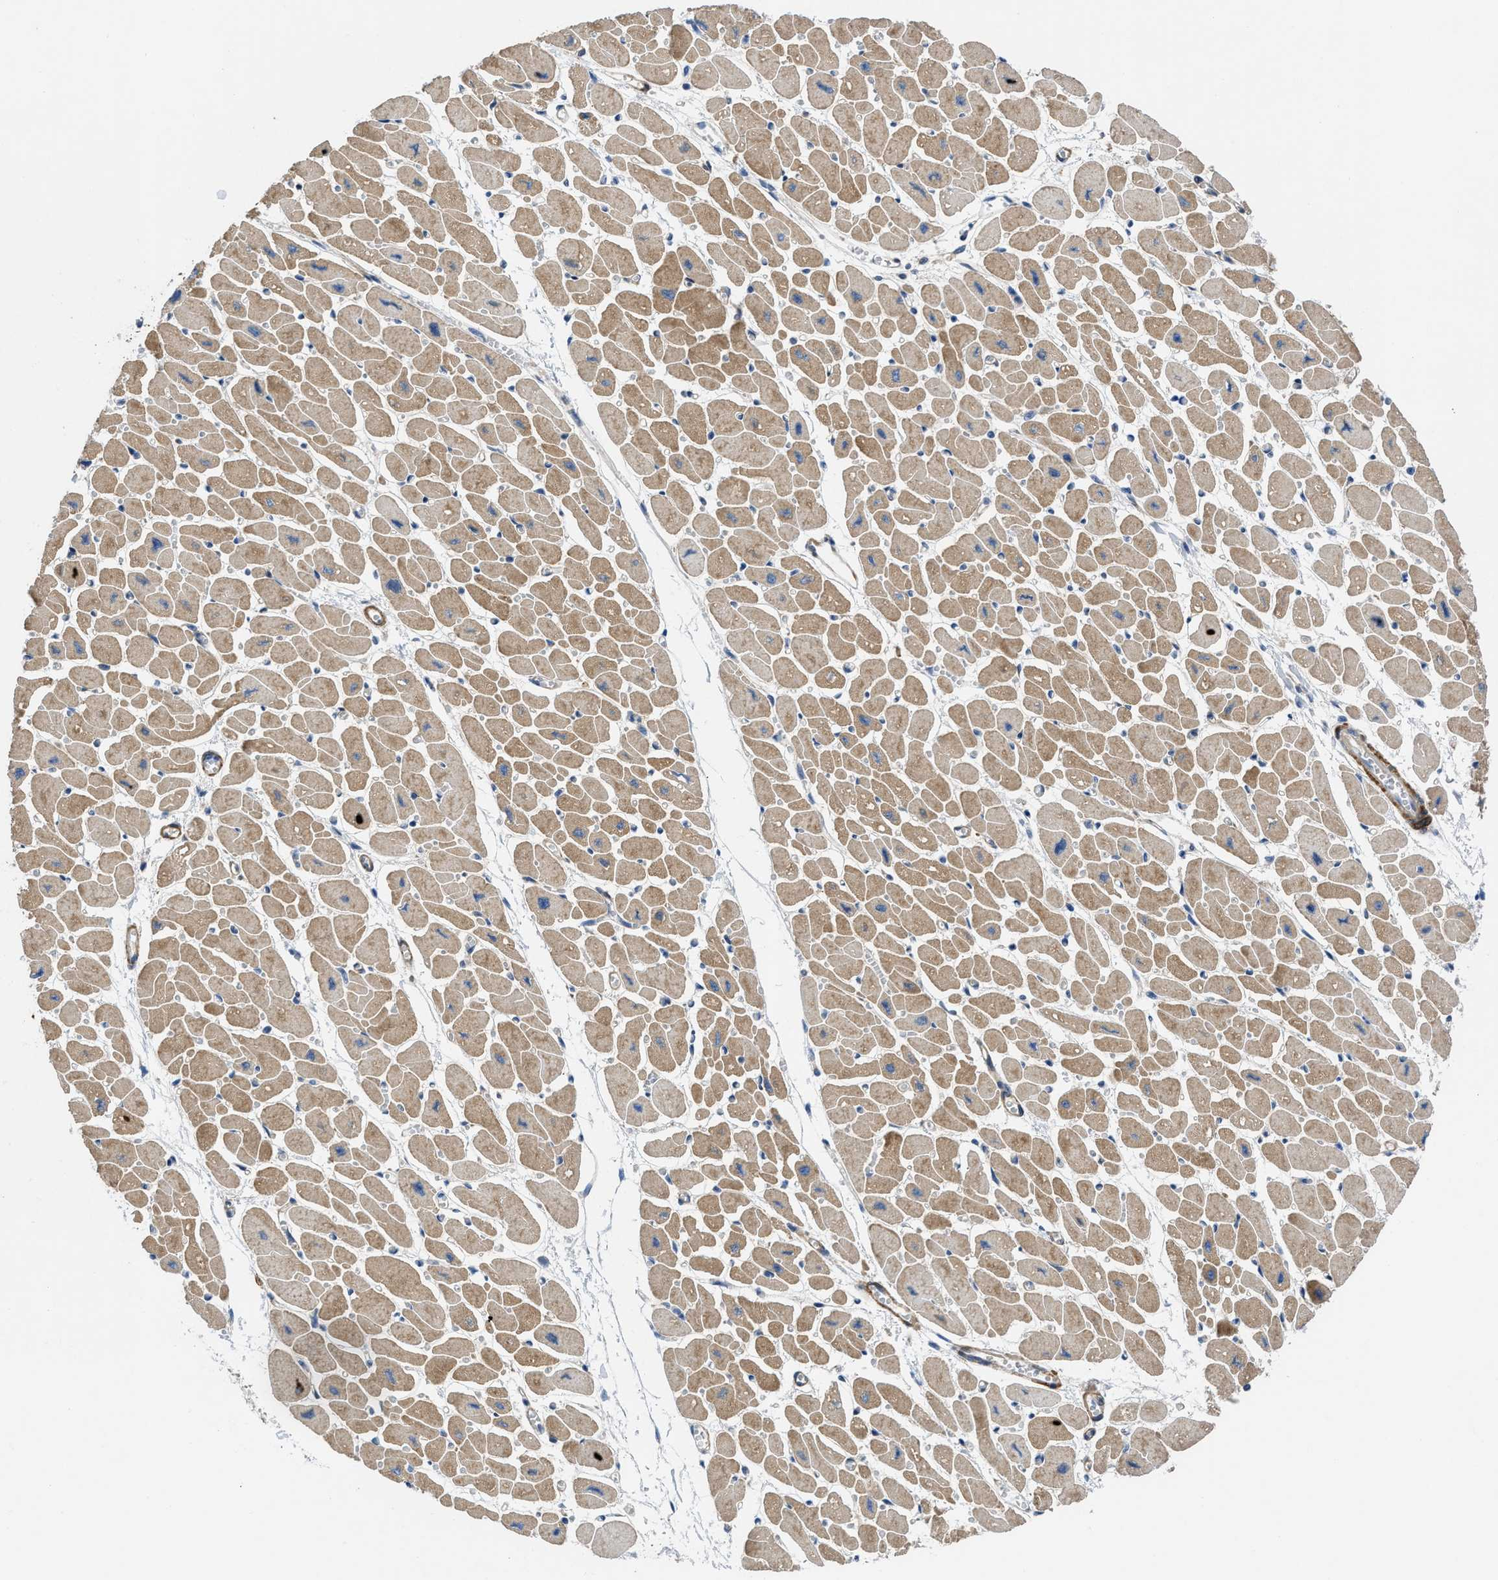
{"staining": {"intensity": "moderate", "quantity": ">75%", "location": "cytoplasmic/membranous"}, "tissue": "heart muscle", "cell_type": "Cardiomyocytes", "image_type": "normal", "snomed": [{"axis": "morphology", "description": "Normal tissue, NOS"}, {"axis": "topography", "description": "Heart"}], "caption": "This is a photomicrograph of immunohistochemistry (IHC) staining of unremarkable heart muscle, which shows moderate expression in the cytoplasmic/membranous of cardiomyocytes.", "gene": "CHKB", "patient": {"sex": "female", "age": 54}}